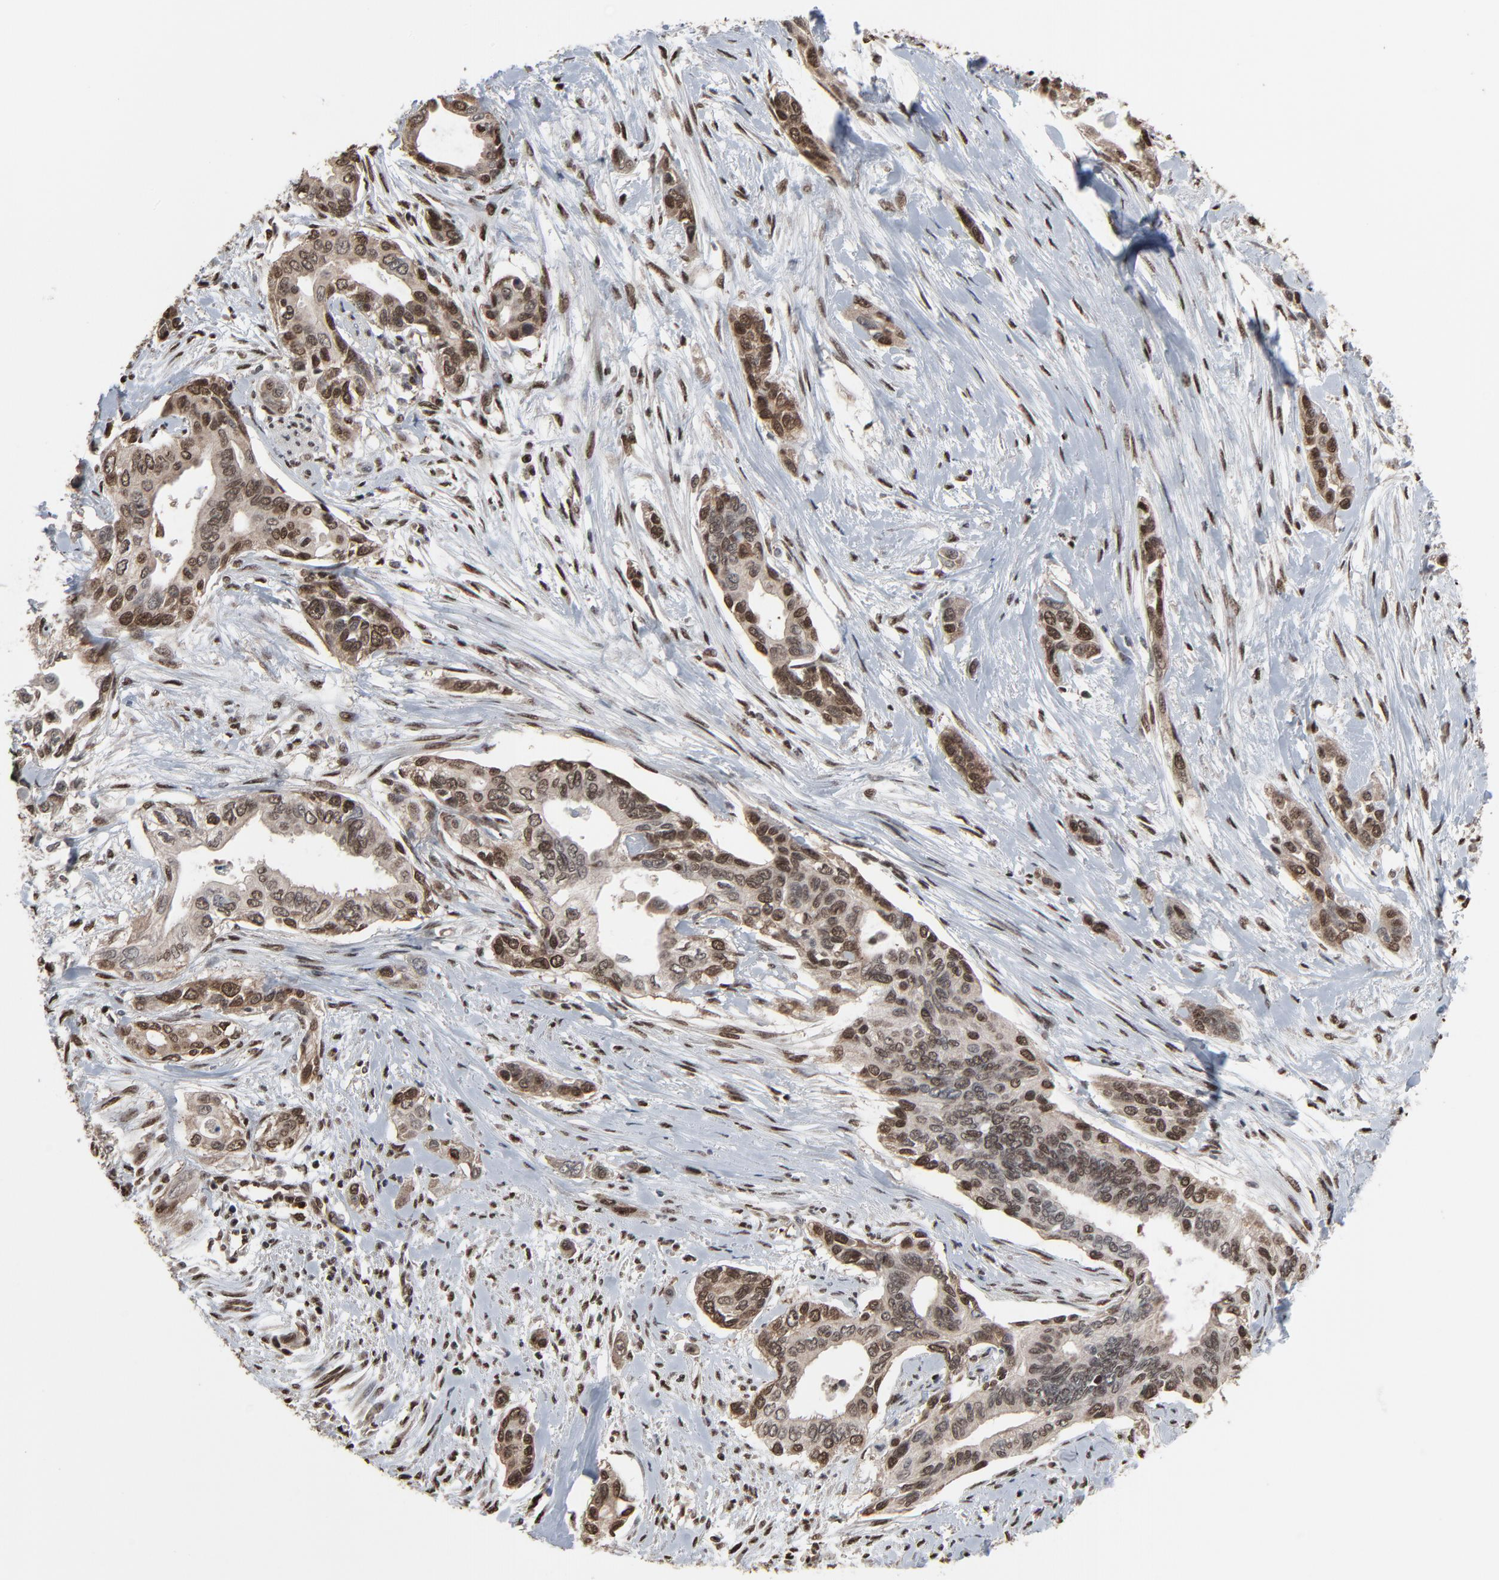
{"staining": {"intensity": "strong", "quantity": ">75%", "location": "cytoplasmic/membranous,nuclear"}, "tissue": "pancreatic cancer", "cell_type": "Tumor cells", "image_type": "cancer", "snomed": [{"axis": "morphology", "description": "Adenocarcinoma, NOS"}, {"axis": "topography", "description": "Pancreas"}], "caption": "The photomicrograph exhibits a brown stain indicating the presence of a protein in the cytoplasmic/membranous and nuclear of tumor cells in pancreatic cancer (adenocarcinoma).", "gene": "MEIS2", "patient": {"sex": "female", "age": 60}}